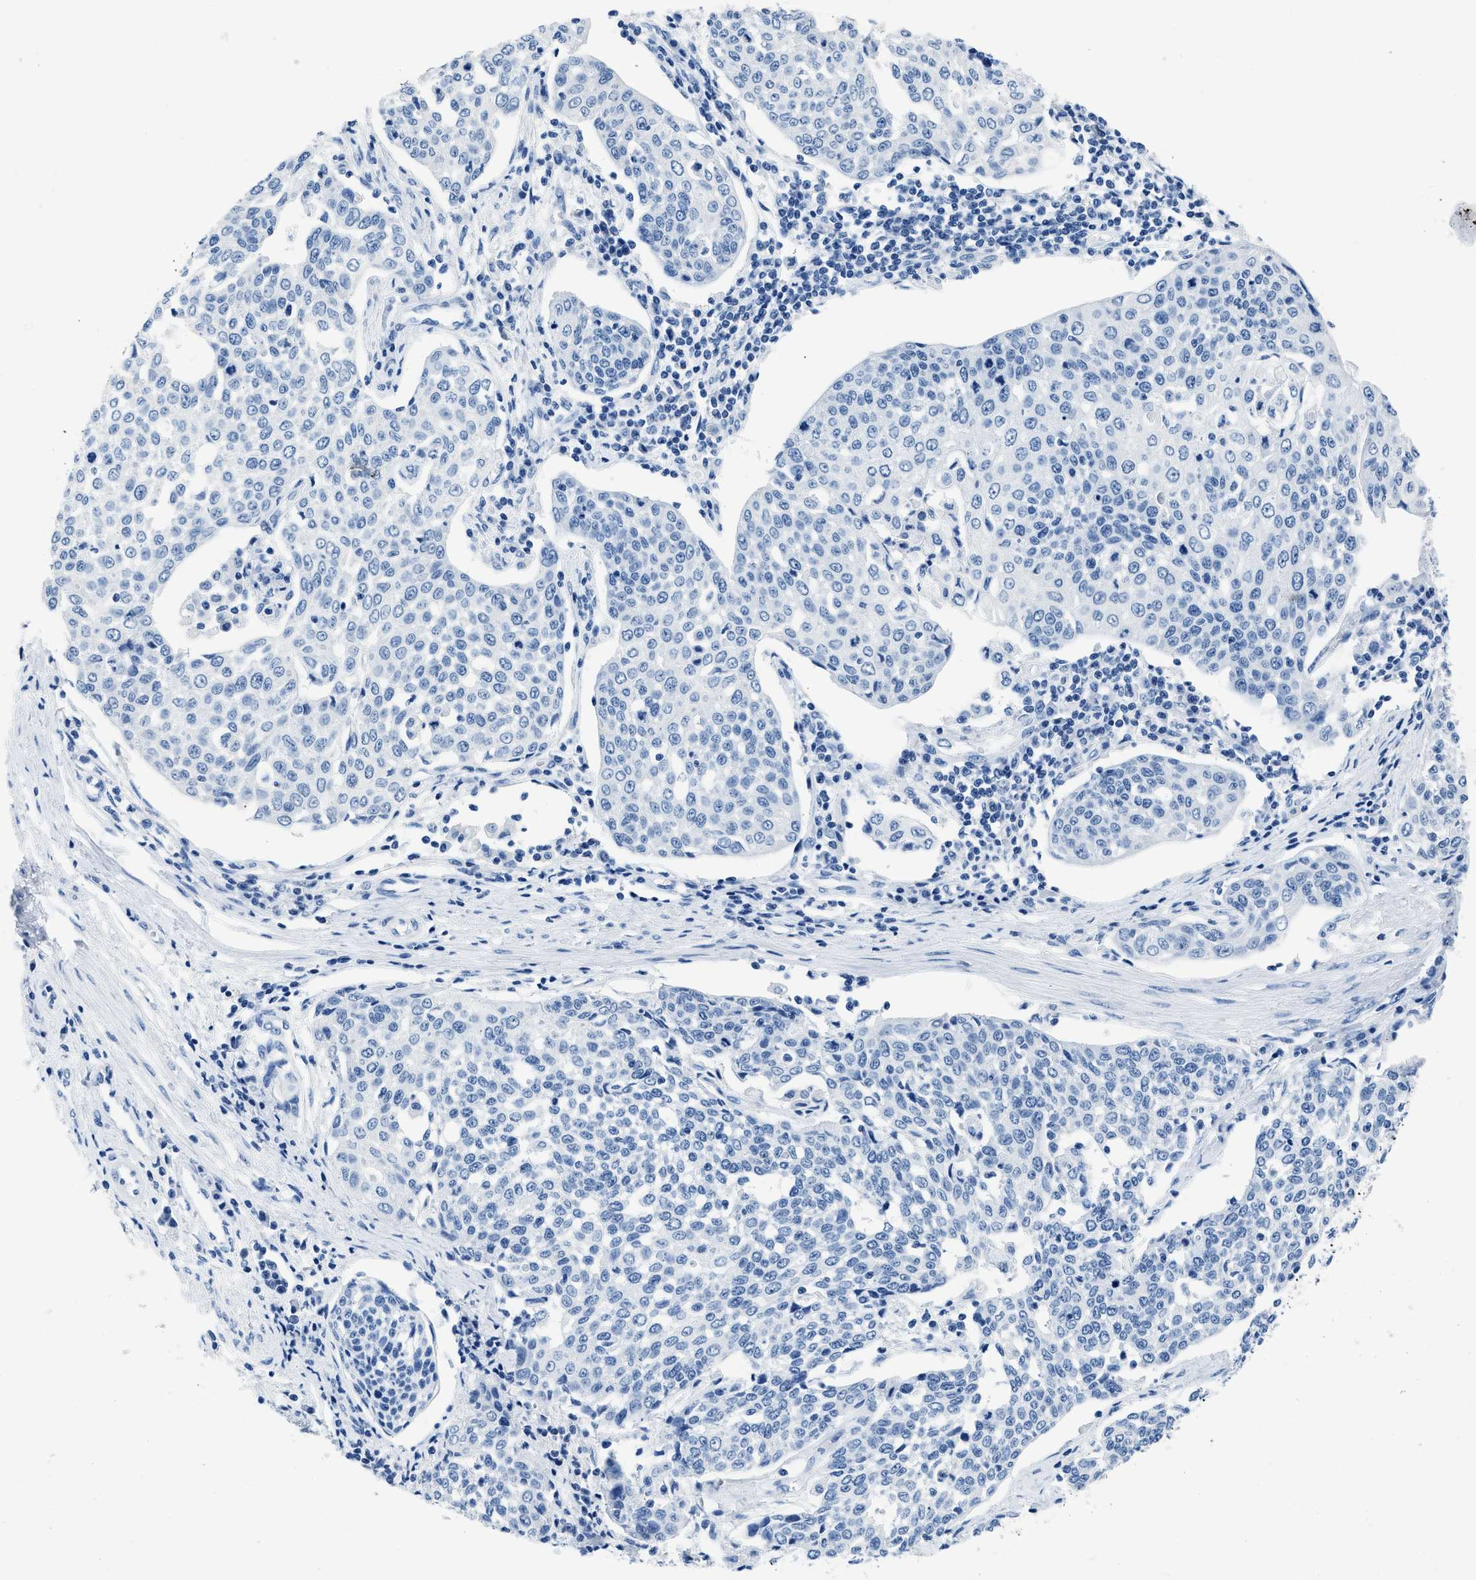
{"staining": {"intensity": "negative", "quantity": "none", "location": "none"}, "tissue": "cervical cancer", "cell_type": "Tumor cells", "image_type": "cancer", "snomed": [{"axis": "morphology", "description": "Squamous cell carcinoma, NOS"}, {"axis": "topography", "description": "Cervix"}], "caption": "A high-resolution photomicrograph shows immunohistochemistry (IHC) staining of cervical cancer (squamous cell carcinoma), which reveals no significant staining in tumor cells. Brightfield microscopy of IHC stained with DAB (3,3'-diaminobenzidine) (brown) and hematoxylin (blue), captured at high magnification.", "gene": "NFATC2", "patient": {"sex": "female", "age": 34}}